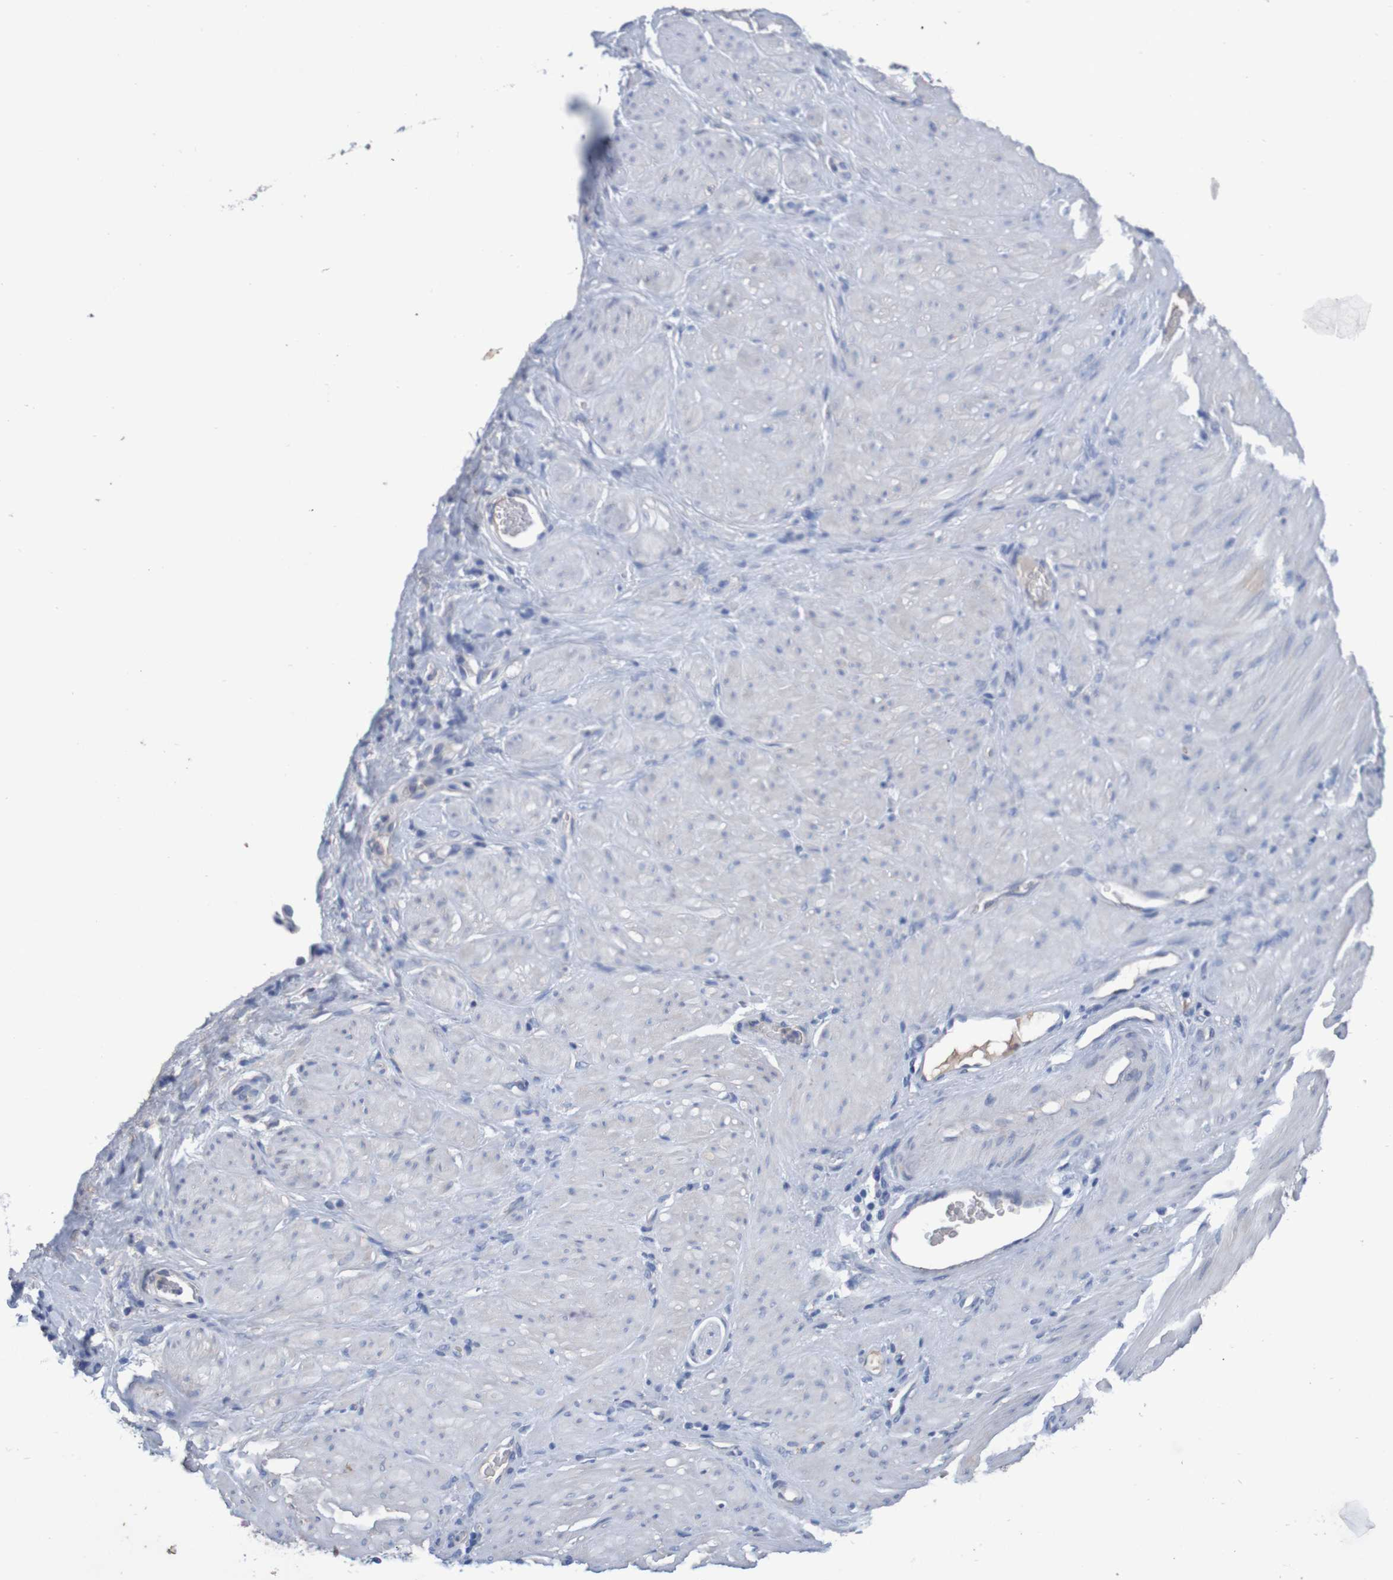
{"staining": {"intensity": "negative", "quantity": "none", "location": "none"}, "tissue": "stomach cancer", "cell_type": "Tumor cells", "image_type": "cancer", "snomed": [{"axis": "morphology", "description": "Adenocarcinoma, NOS"}, {"axis": "topography", "description": "Stomach"}], "caption": "Immunohistochemistry micrograph of neoplastic tissue: human stomach cancer (adenocarcinoma) stained with DAB reveals no significant protein staining in tumor cells.", "gene": "LTA", "patient": {"sex": "male", "age": 82}}